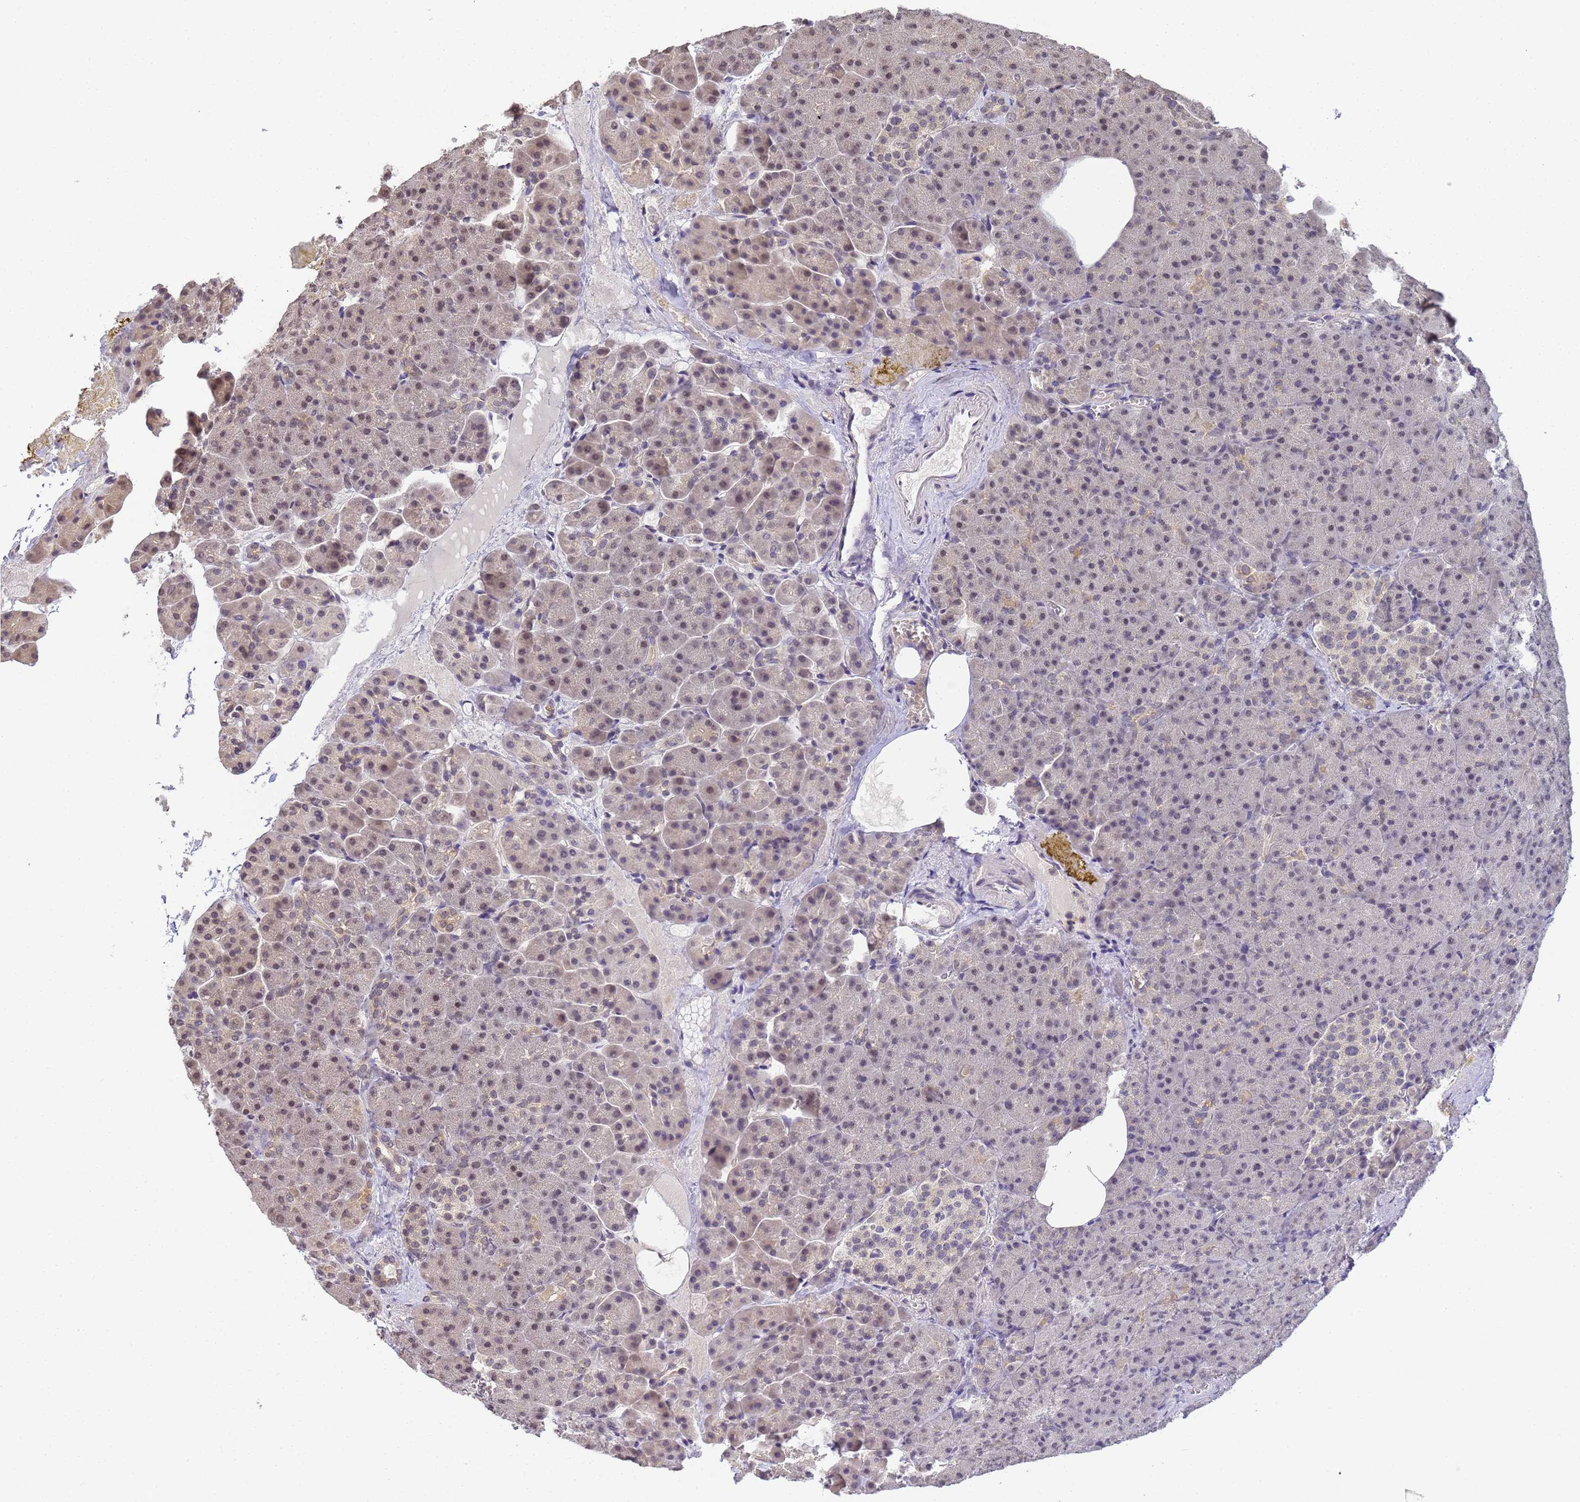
{"staining": {"intensity": "weak", "quantity": "<25%", "location": "nuclear"}, "tissue": "pancreas", "cell_type": "Exocrine glandular cells", "image_type": "normal", "snomed": [{"axis": "morphology", "description": "Normal tissue, NOS"}, {"axis": "topography", "description": "Pancreas"}], "caption": "This micrograph is of normal pancreas stained with IHC to label a protein in brown with the nuclei are counter-stained blue. There is no positivity in exocrine glandular cells.", "gene": "MYL7", "patient": {"sex": "female", "age": 74}}